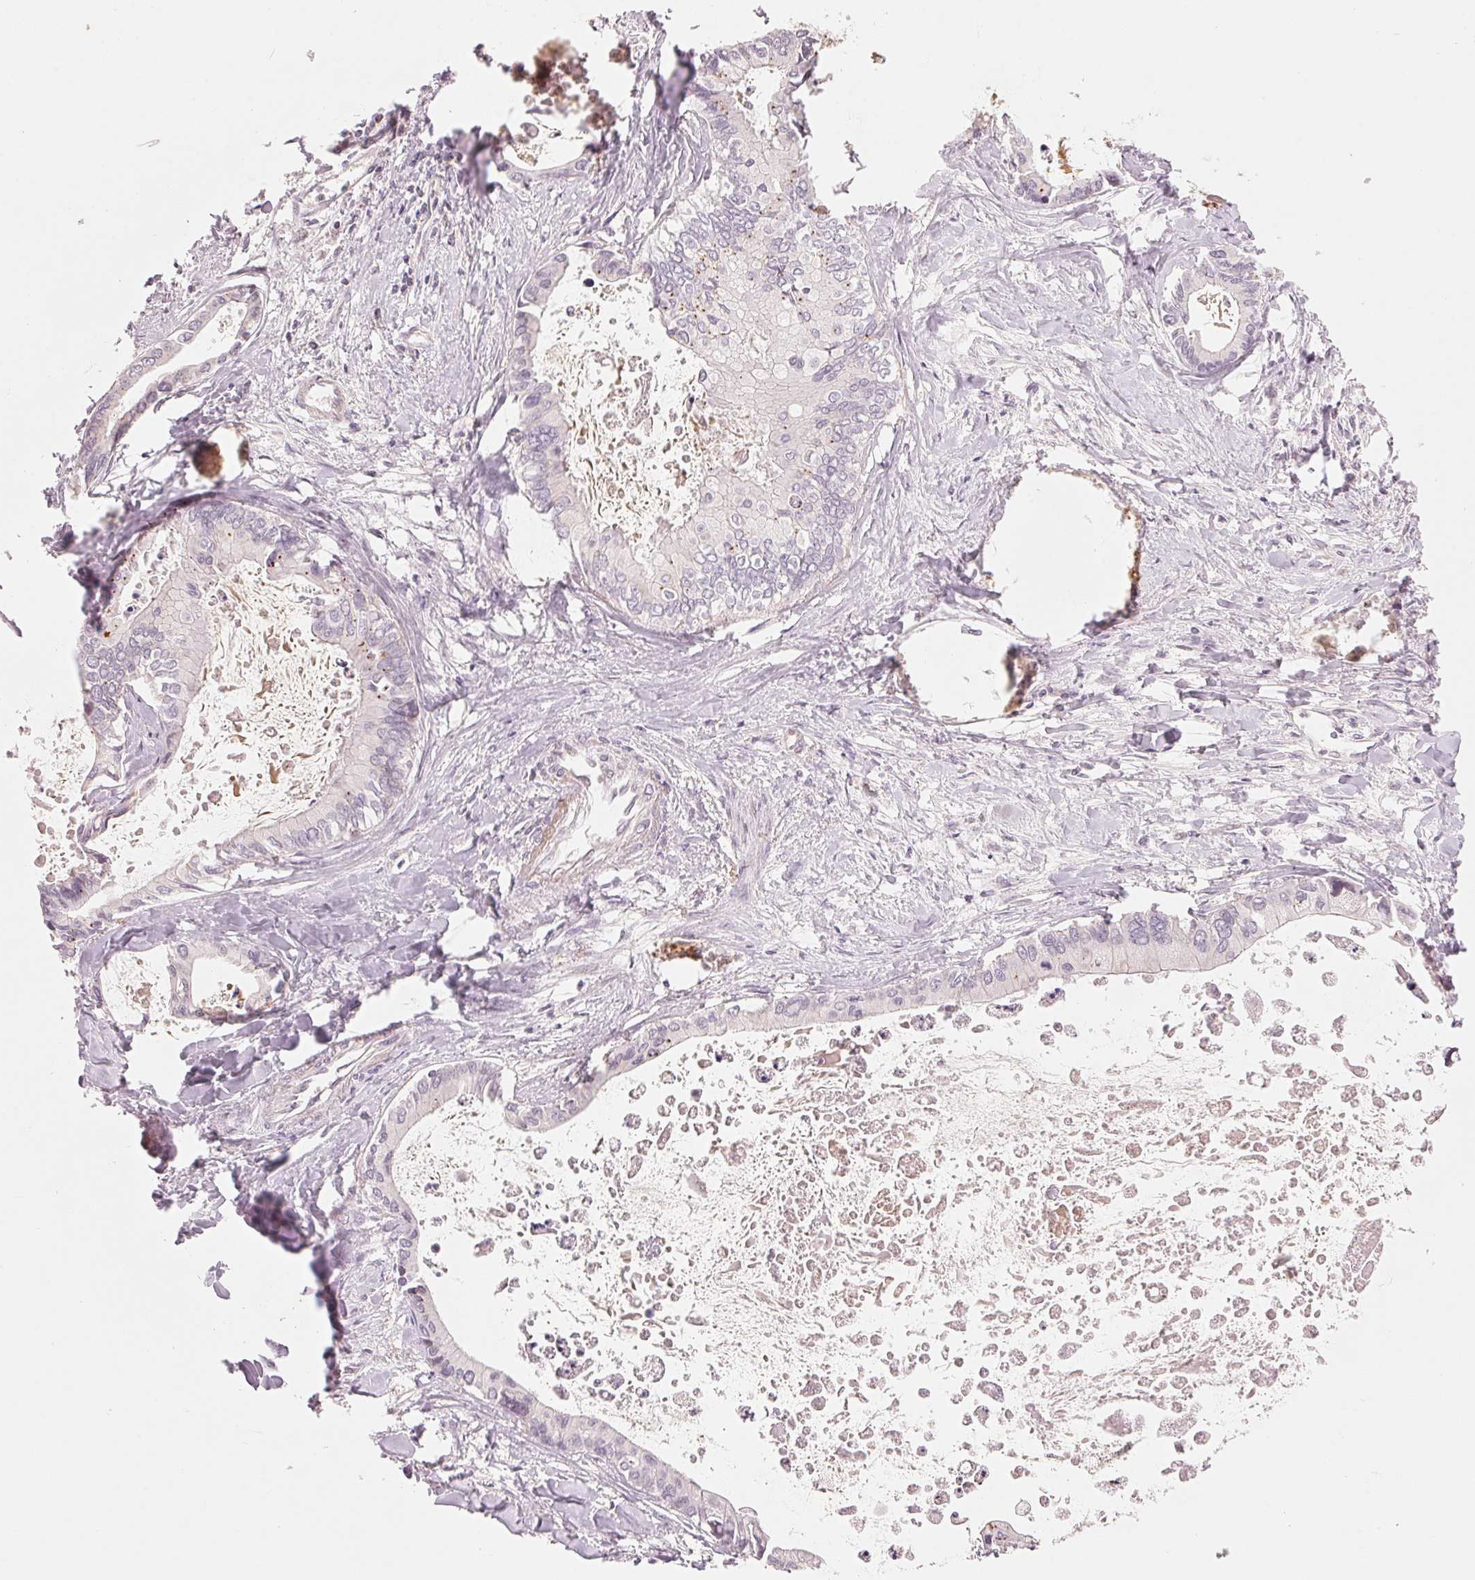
{"staining": {"intensity": "strong", "quantity": "25%-75%", "location": "cytoplasmic/membranous"}, "tissue": "liver cancer", "cell_type": "Tumor cells", "image_type": "cancer", "snomed": [{"axis": "morphology", "description": "Cholangiocarcinoma"}, {"axis": "topography", "description": "Liver"}], "caption": "Human liver cancer stained with a brown dye demonstrates strong cytoplasmic/membranous positive staining in about 25%-75% of tumor cells.", "gene": "SLC17A4", "patient": {"sex": "male", "age": 66}}